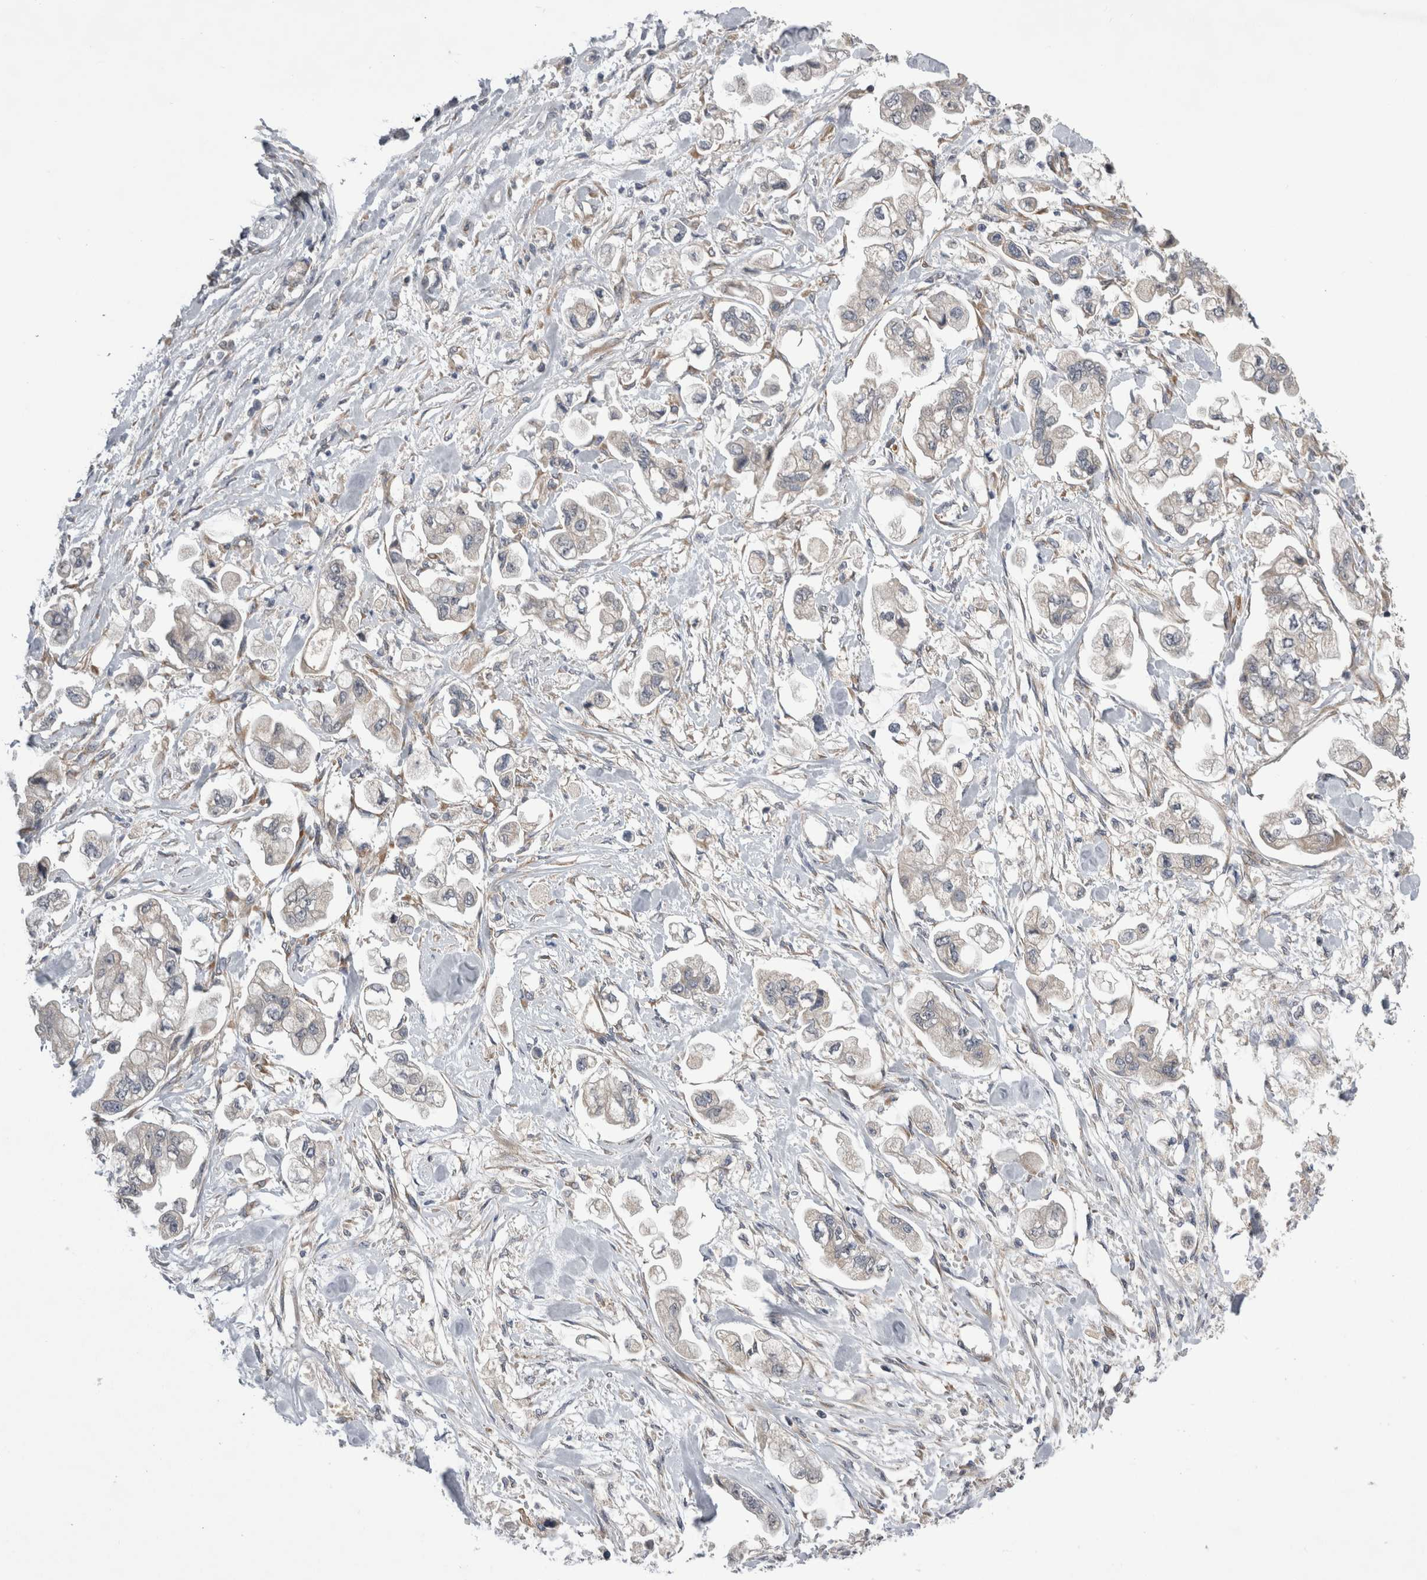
{"staining": {"intensity": "weak", "quantity": "<25%", "location": "cytoplasmic/membranous"}, "tissue": "stomach cancer", "cell_type": "Tumor cells", "image_type": "cancer", "snomed": [{"axis": "morphology", "description": "Normal tissue, NOS"}, {"axis": "morphology", "description": "Adenocarcinoma, NOS"}, {"axis": "topography", "description": "Stomach"}], "caption": "The image shows no significant expression in tumor cells of stomach cancer. (Immunohistochemistry (ihc), brightfield microscopy, high magnification).", "gene": "ARHGAP29", "patient": {"sex": "male", "age": 62}}